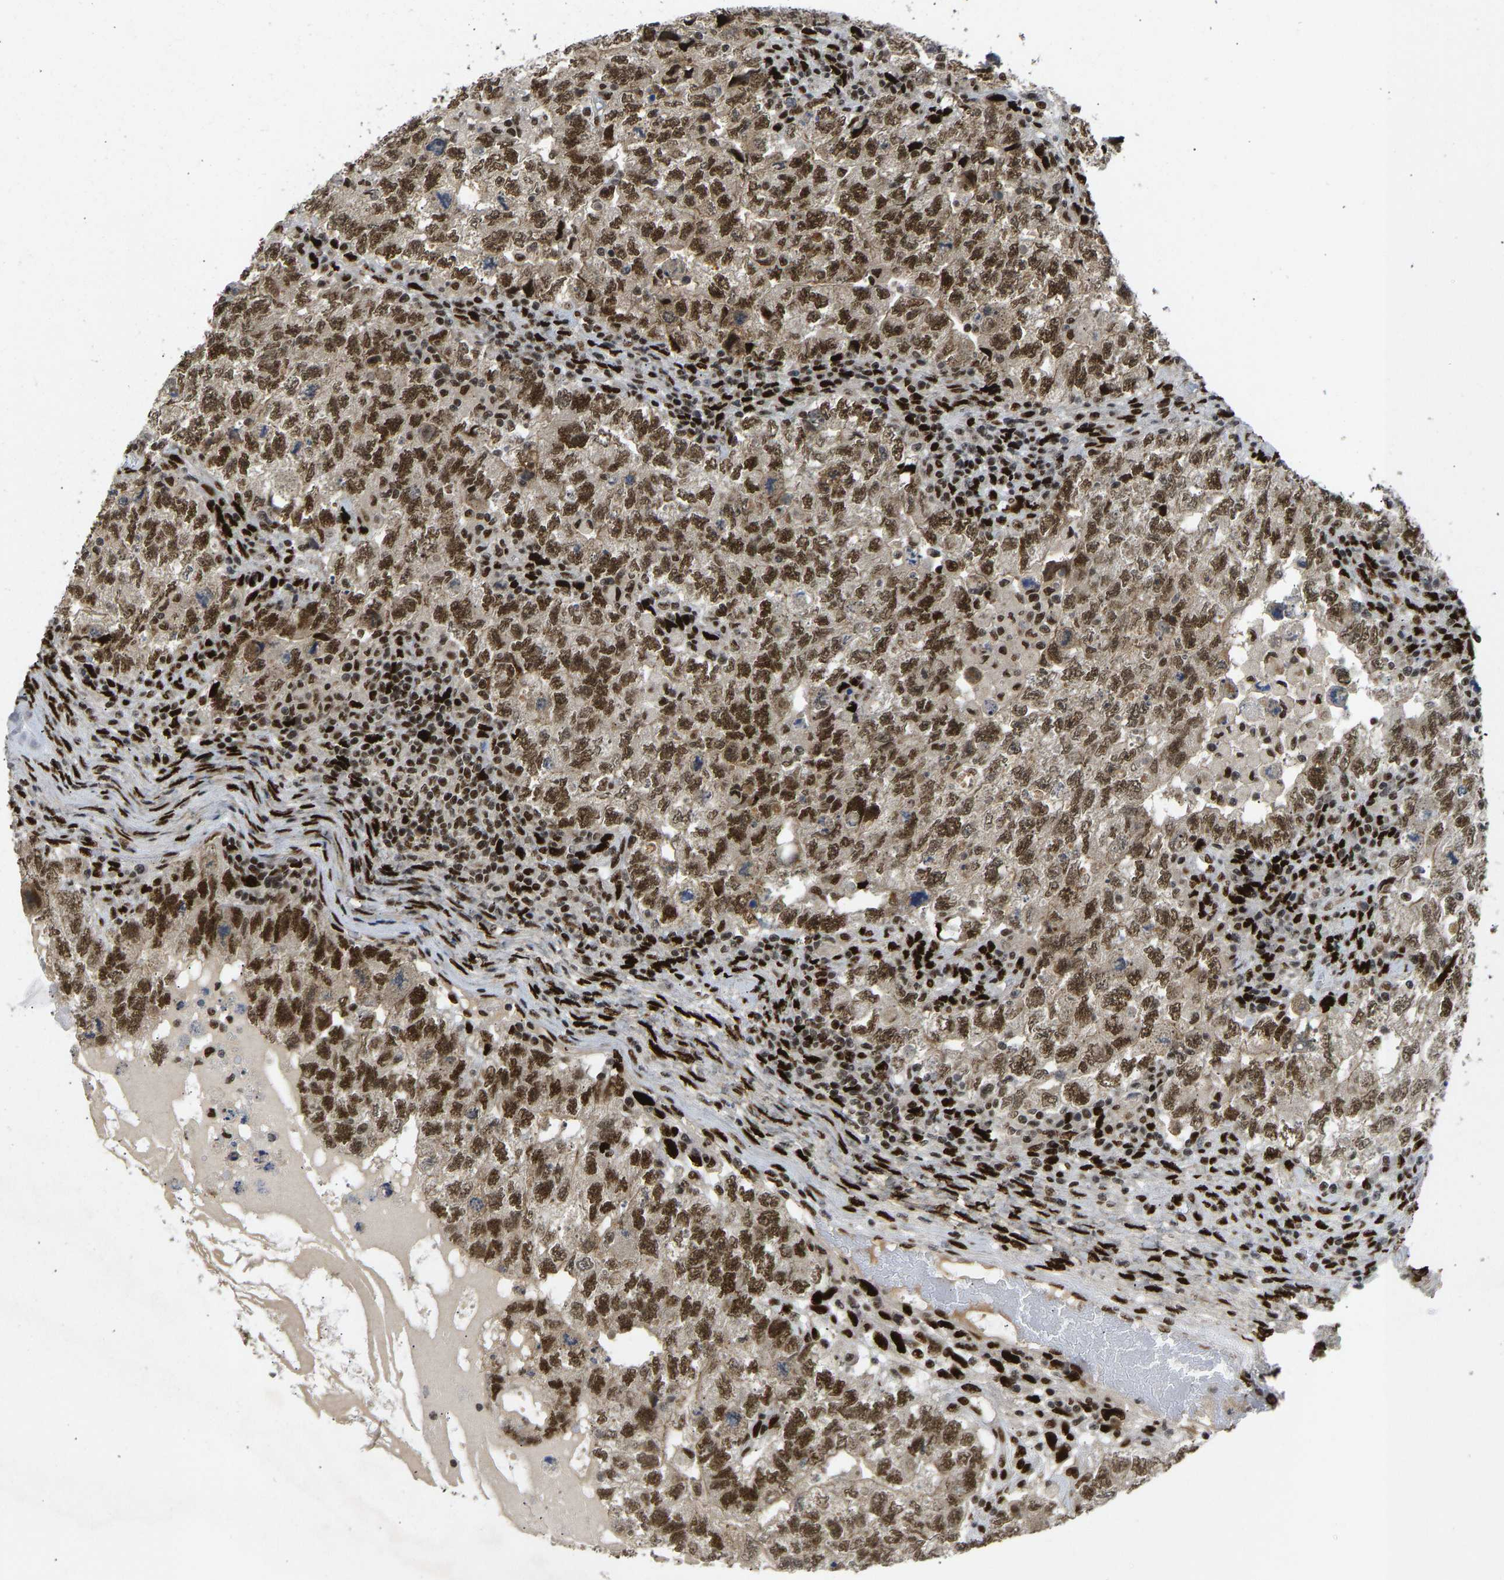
{"staining": {"intensity": "strong", "quantity": ">75%", "location": "cytoplasmic/membranous,nuclear"}, "tissue": "testis cancer", "cell_type": "Tumor cells", "image_type": "cancer", "snomed": [{"axis": "morphology", "description": "Carcinoma, Embryonal, NOS"}, {"axis": "topography", "description": "Testis"}], "caption": "Strong cytoplasmic/membranous and nuclear protein staining is identified in about >75% of tumor cells in embryonal carcinoma (testis). Immunohistochemistry (ihc) stains the protein of interest in brown and the nuclei are stained blue.", "gene": "FOXK1", "patient": {"sex": "male", "age": 36}}